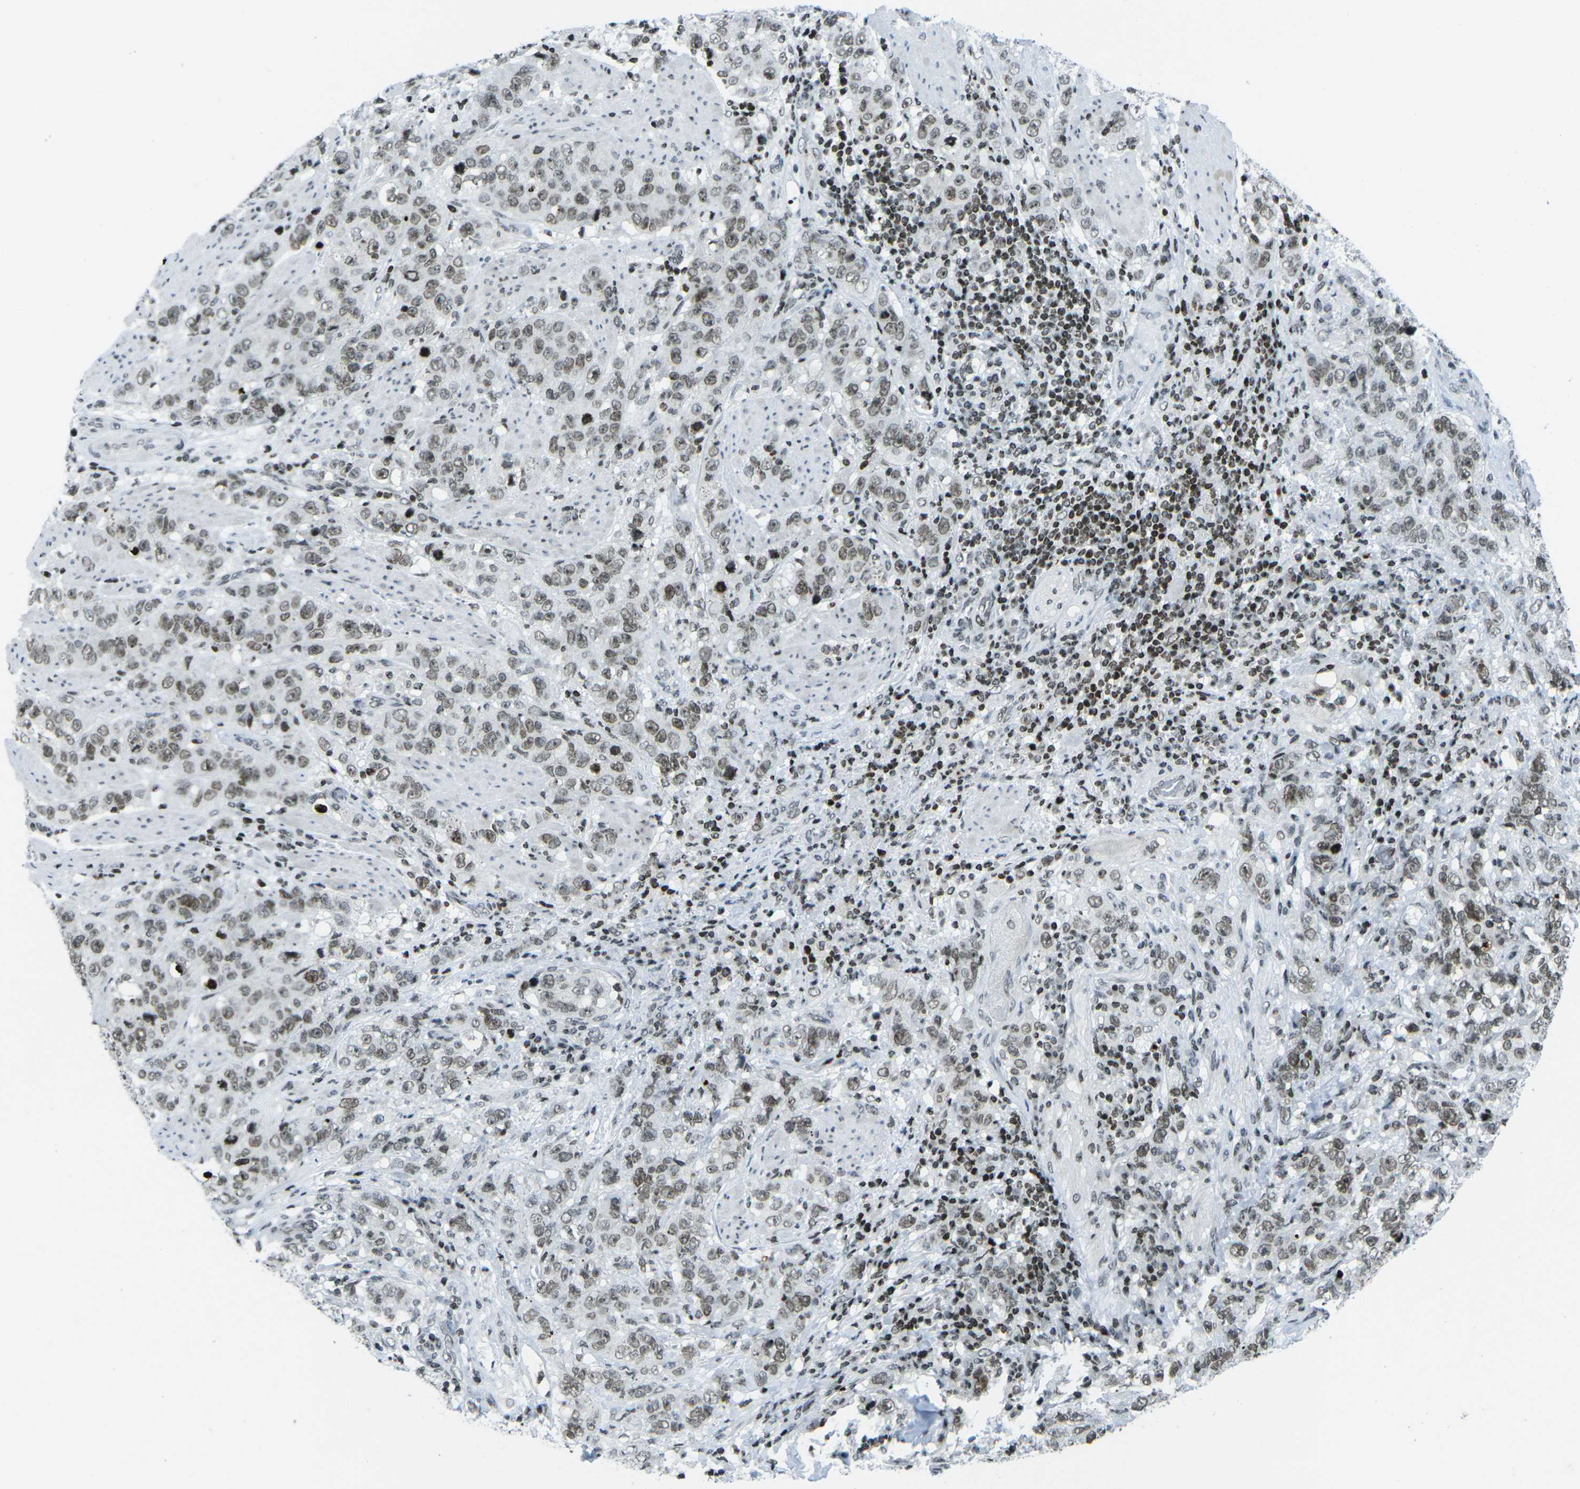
{"staining": {"intensity": "weak", "quantity": ">75%", "location": "nuclear"}, "tissue": "stomach cancer", "cell_type": "Tumor cells", "image_type": "cancer", "snomed": [{"axis": "morphology", "description": "Adenocarcinoma, NOS"}, {"axis": "topography", "description": "Stomach"}], "caption": "This is an image of IHC staining of adenocarcinoma (stomach), which shows weak expression in the nuclear of tumor cells.", "gene": "EME1", "patient": {"sex": "male", "age": 48}}